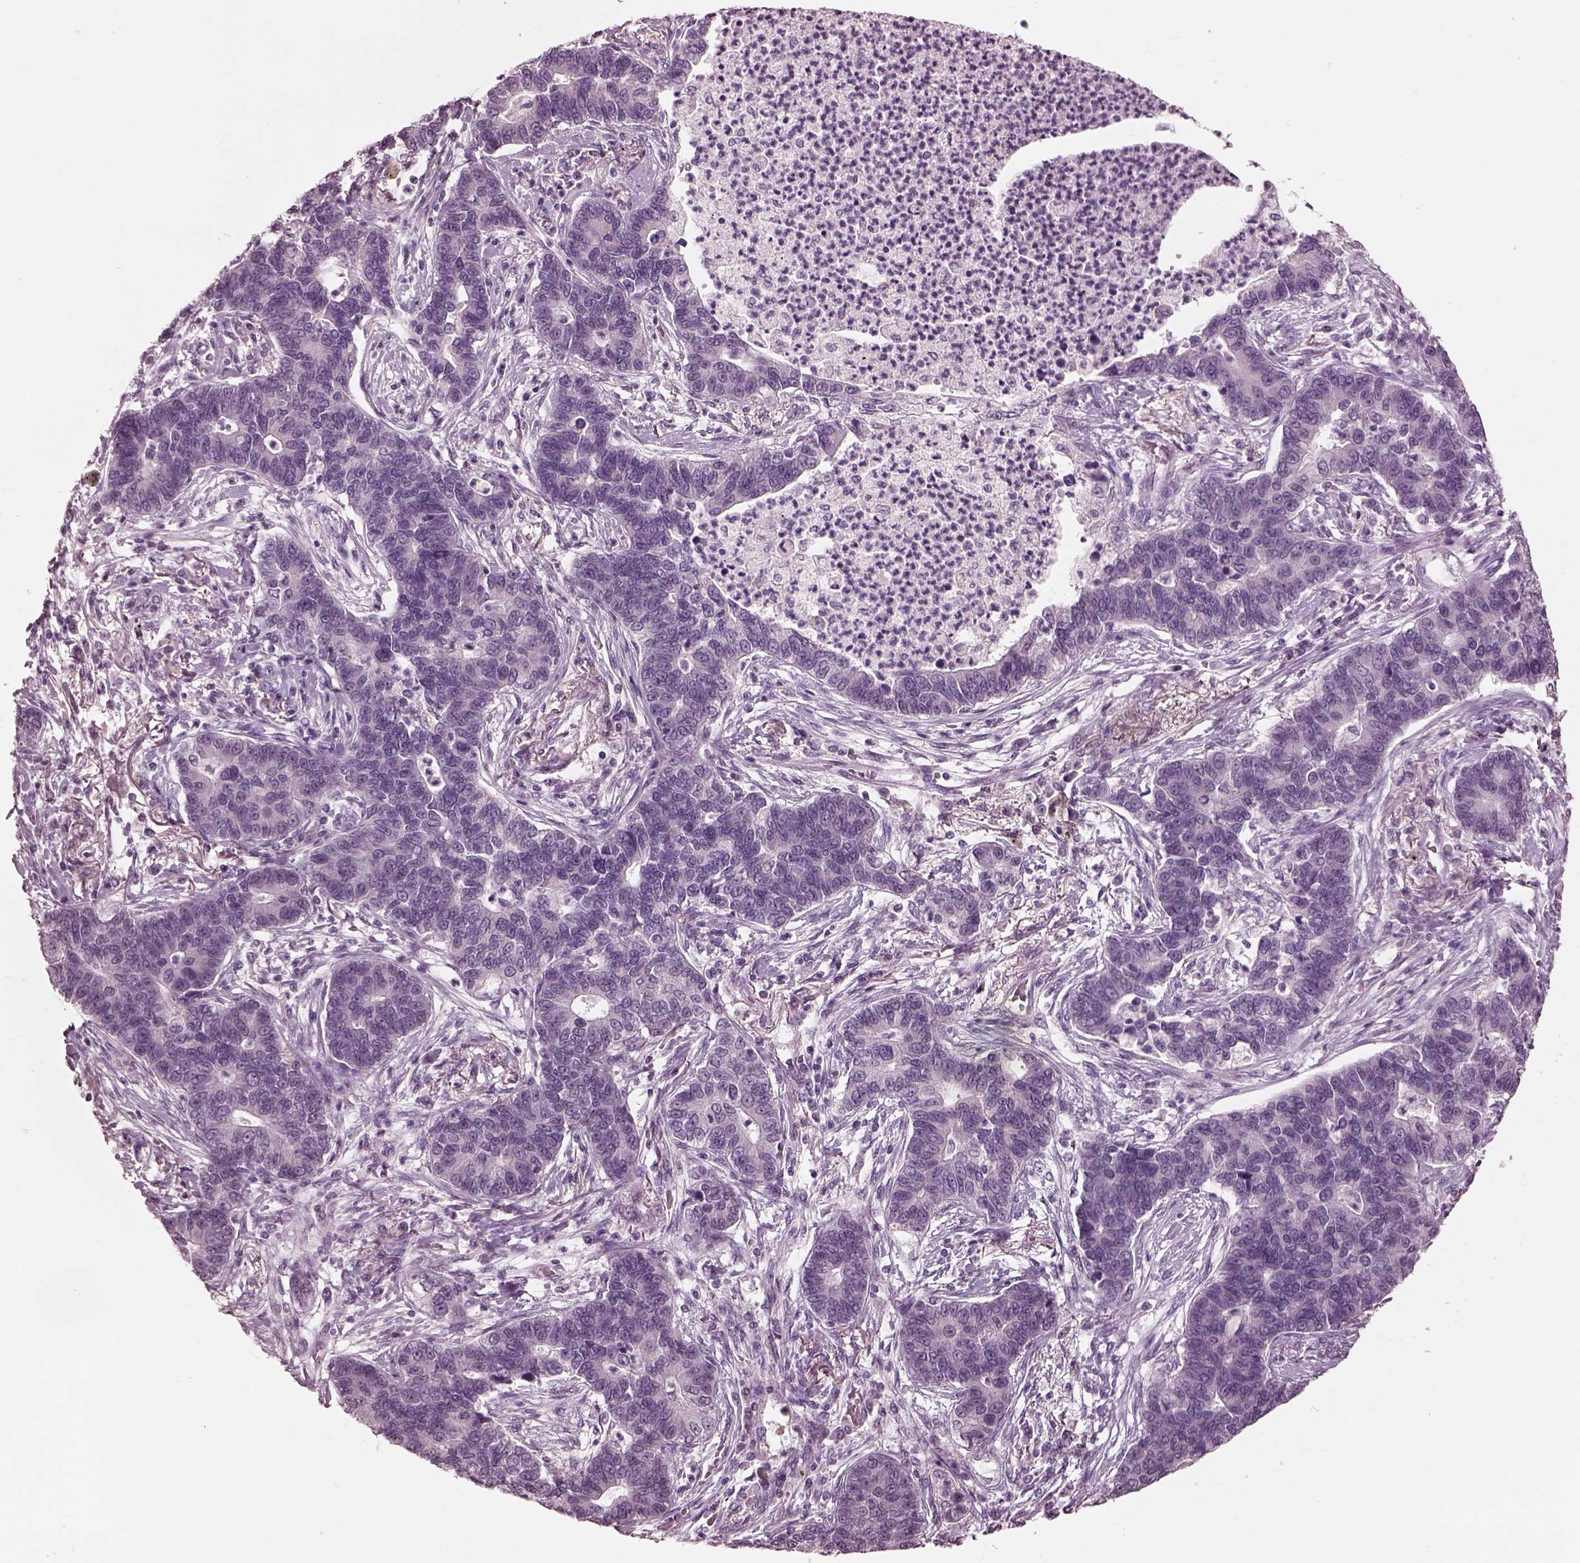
{"staining": {"intensity": "negative", "quantity": "none", "location": "none"}, "tissue": "lung cancer", "cell_type": "Tumor cells", "image_type": "cancer", "snomed": [{"axis": "morphology", "description": "Adenocarcinoma, NOS"}, {"axis": "topography", "description": "Lung"}], "caption": "The immunohistochemistry (IHC) image has no significant expression in tumor cells of lung adenocarcinoma tissue.", "gene": "GARIN4", "patient": {"sex": "female", "age": 57}}